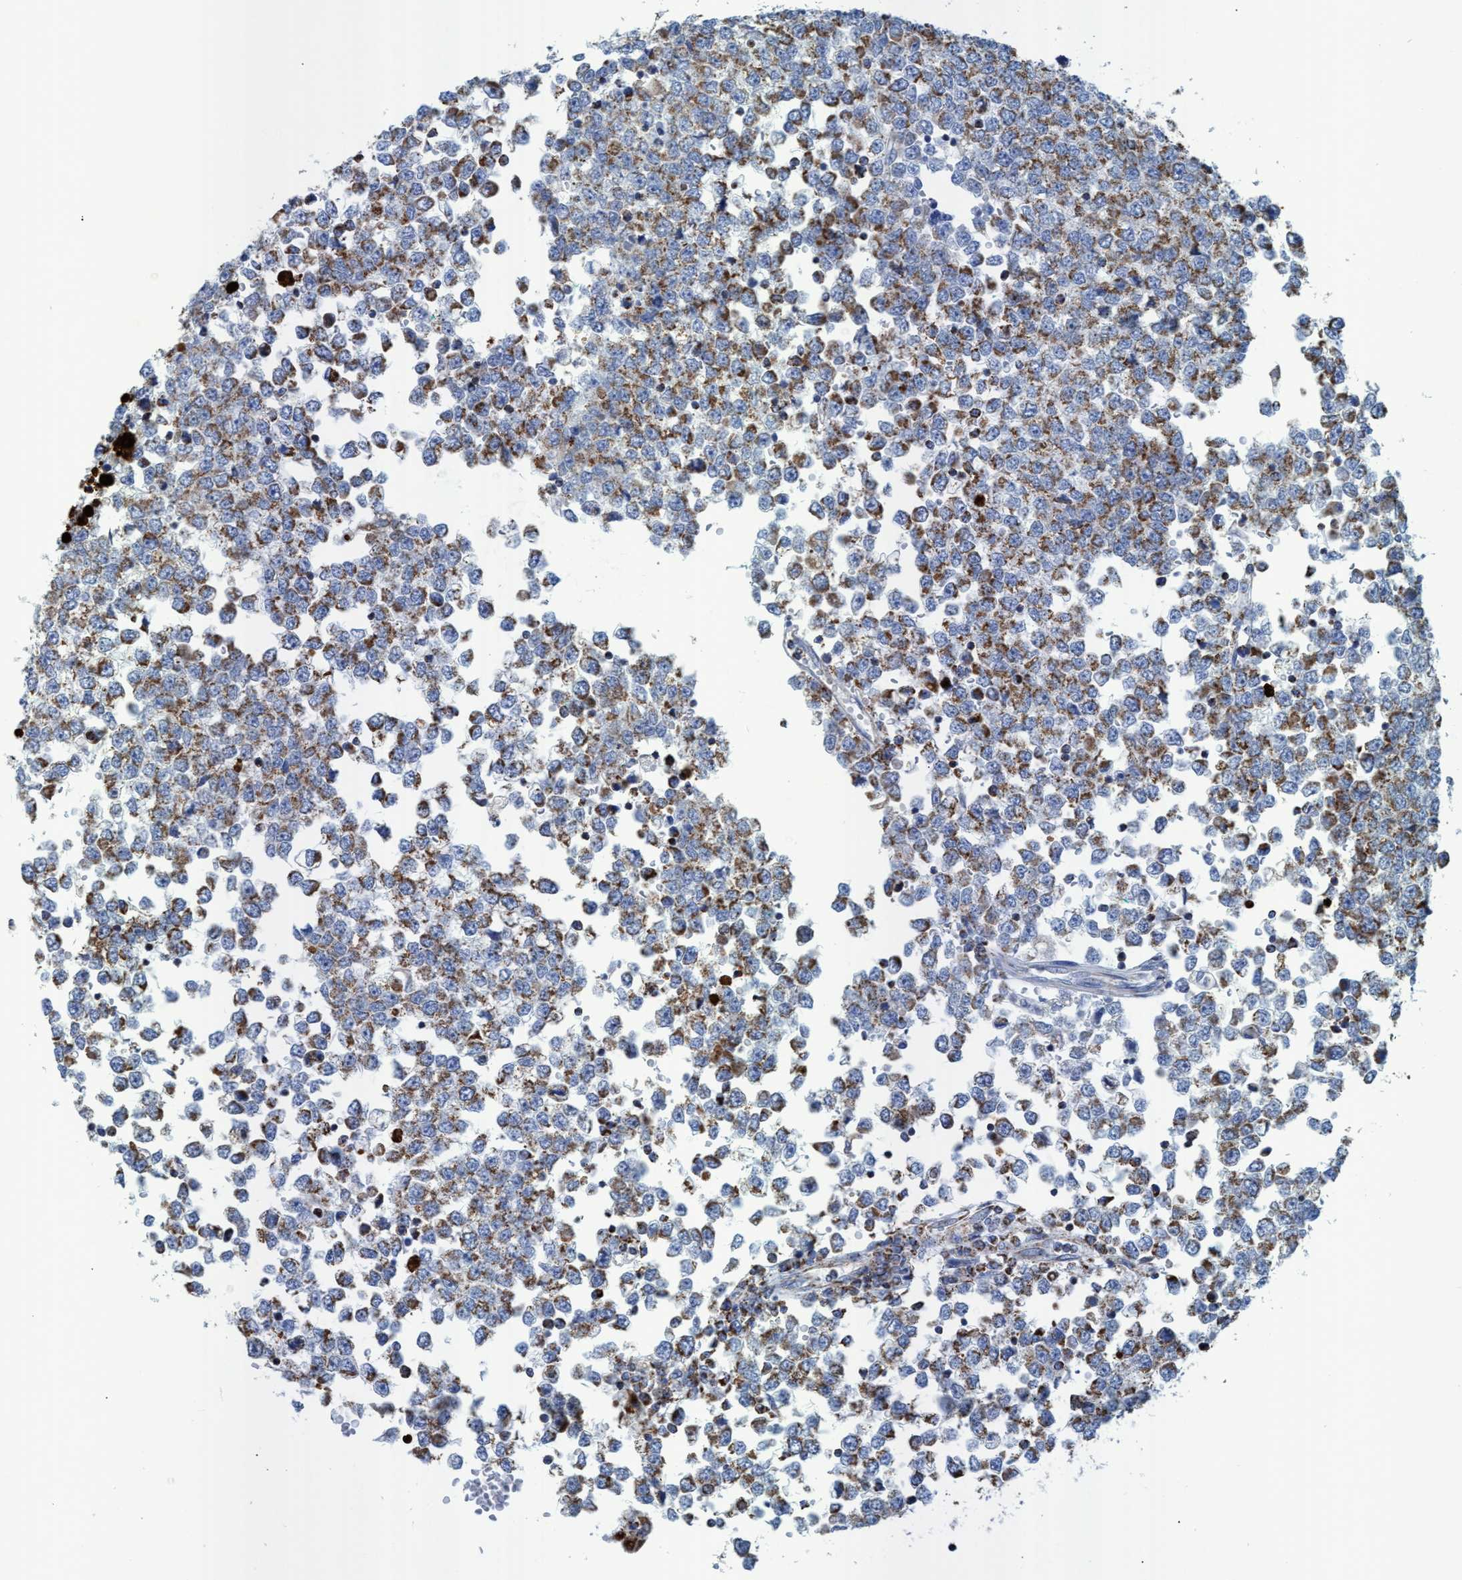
{"staining": {"intensity": "moderate", "quantity": ">75%", "location": "cytoplasmic/membranous"}, "tissue": "testis cancer", "cell_type": "Tumor cells", "image_type": "cancer", "snomed": [{"axis": "morphology", "description": "Seminoma, NOS"}, {"axis": "topography", "description": "Testis"}], "caption": "The micrograph reveals staining of testis cancer, revealing moderate cytoplasmic/membranous protein staining (brown color) within tumor cells.", "gene": "GGA3", "patient": {"sex": "male", "age": 65}}